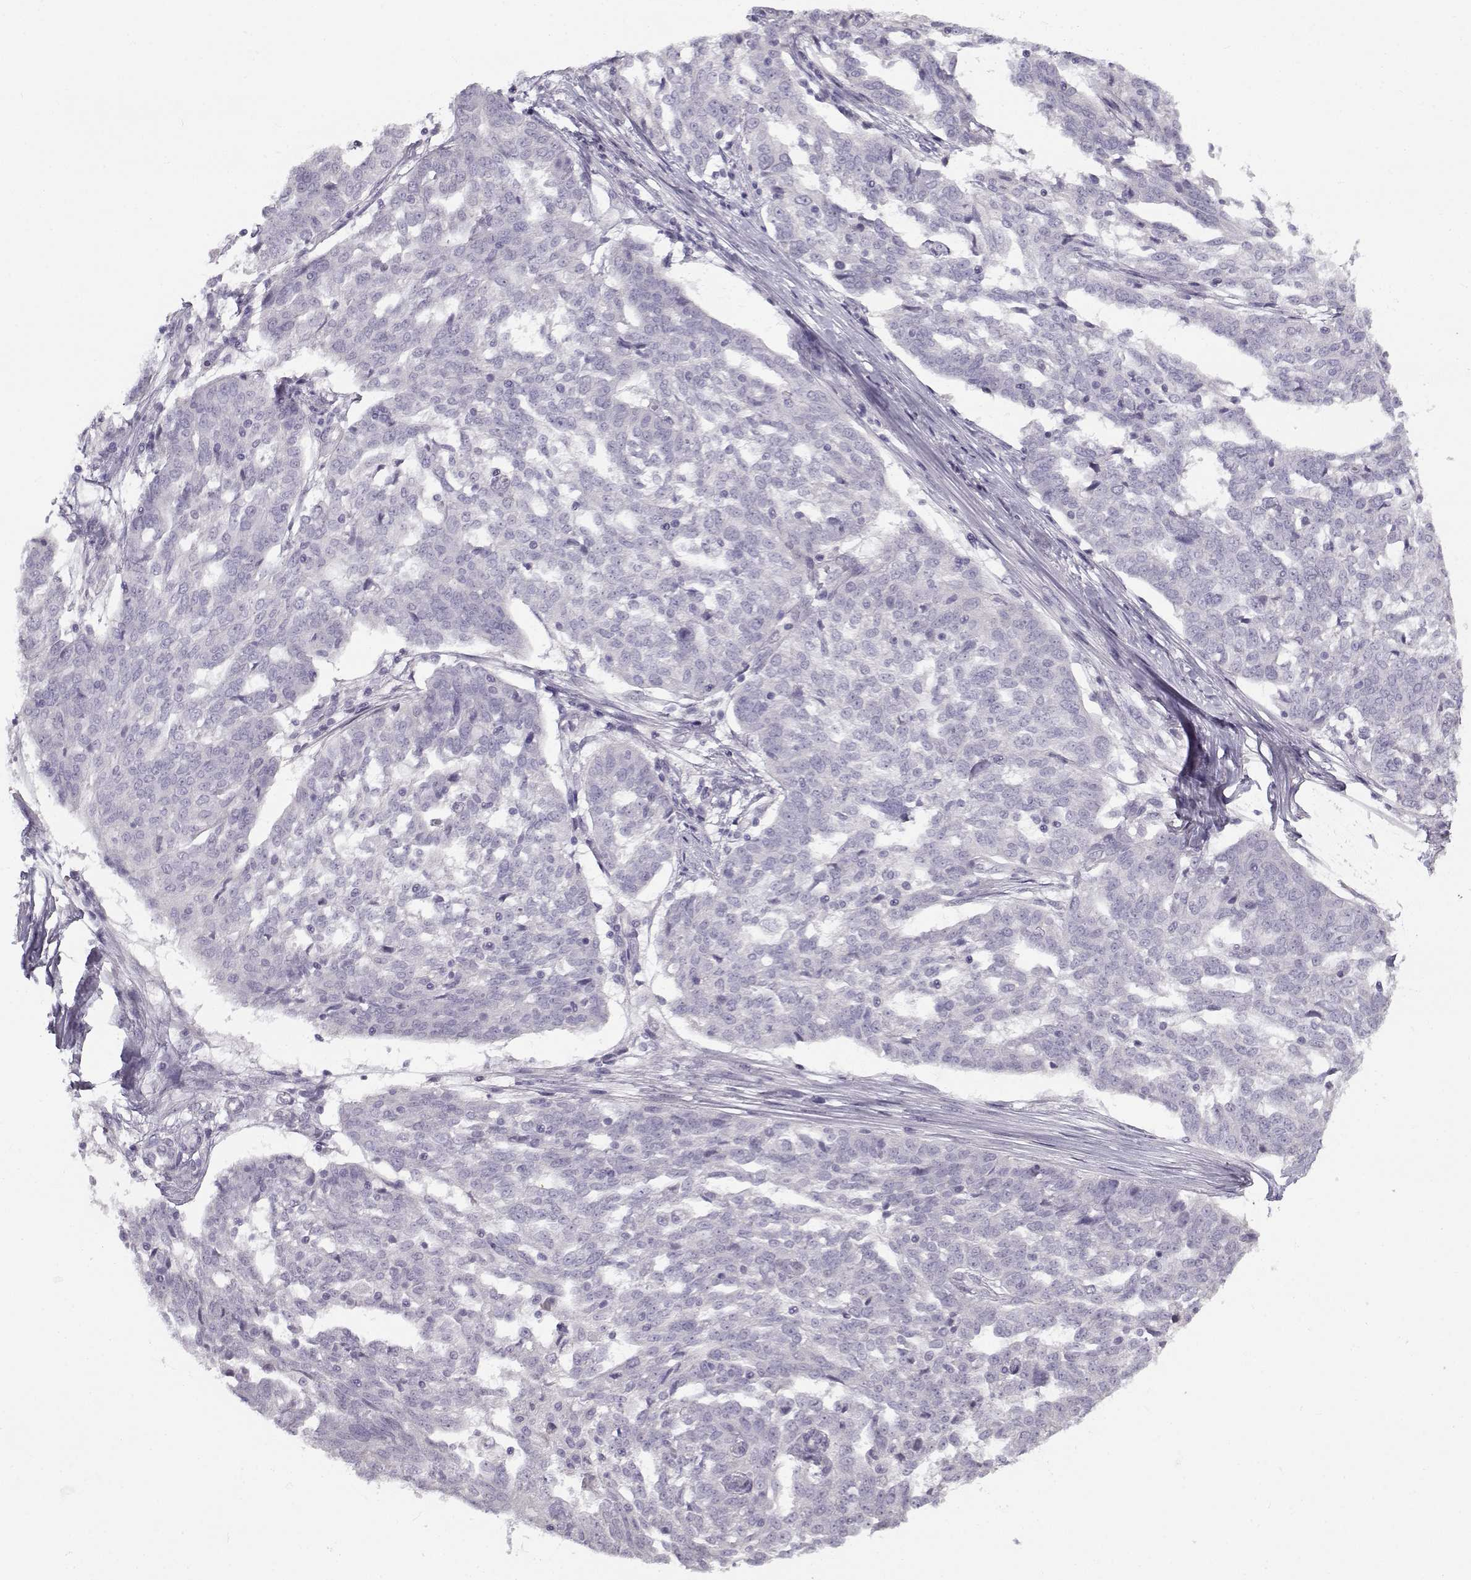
{"staining": {"intensity": "negative", "quantity": "none", "location": "none"}, "tissue": "ovarian cancer", "cell_type": "Tumor cells", "image_type": "cancer", "snomed": [{"axis": "morphology", "description": "Cystadenocarcinoma, serous, NOS"}, {"axis": "topography", "description": "Ovary"}], "caption": "High power microscopy histopathology image of an immunohistochemistry photomicrograph of ovarian cancer, revealing no significant staining in tumor cells.", "gene": "TEX55", "patient": {"sex": "female", "age": 67}}